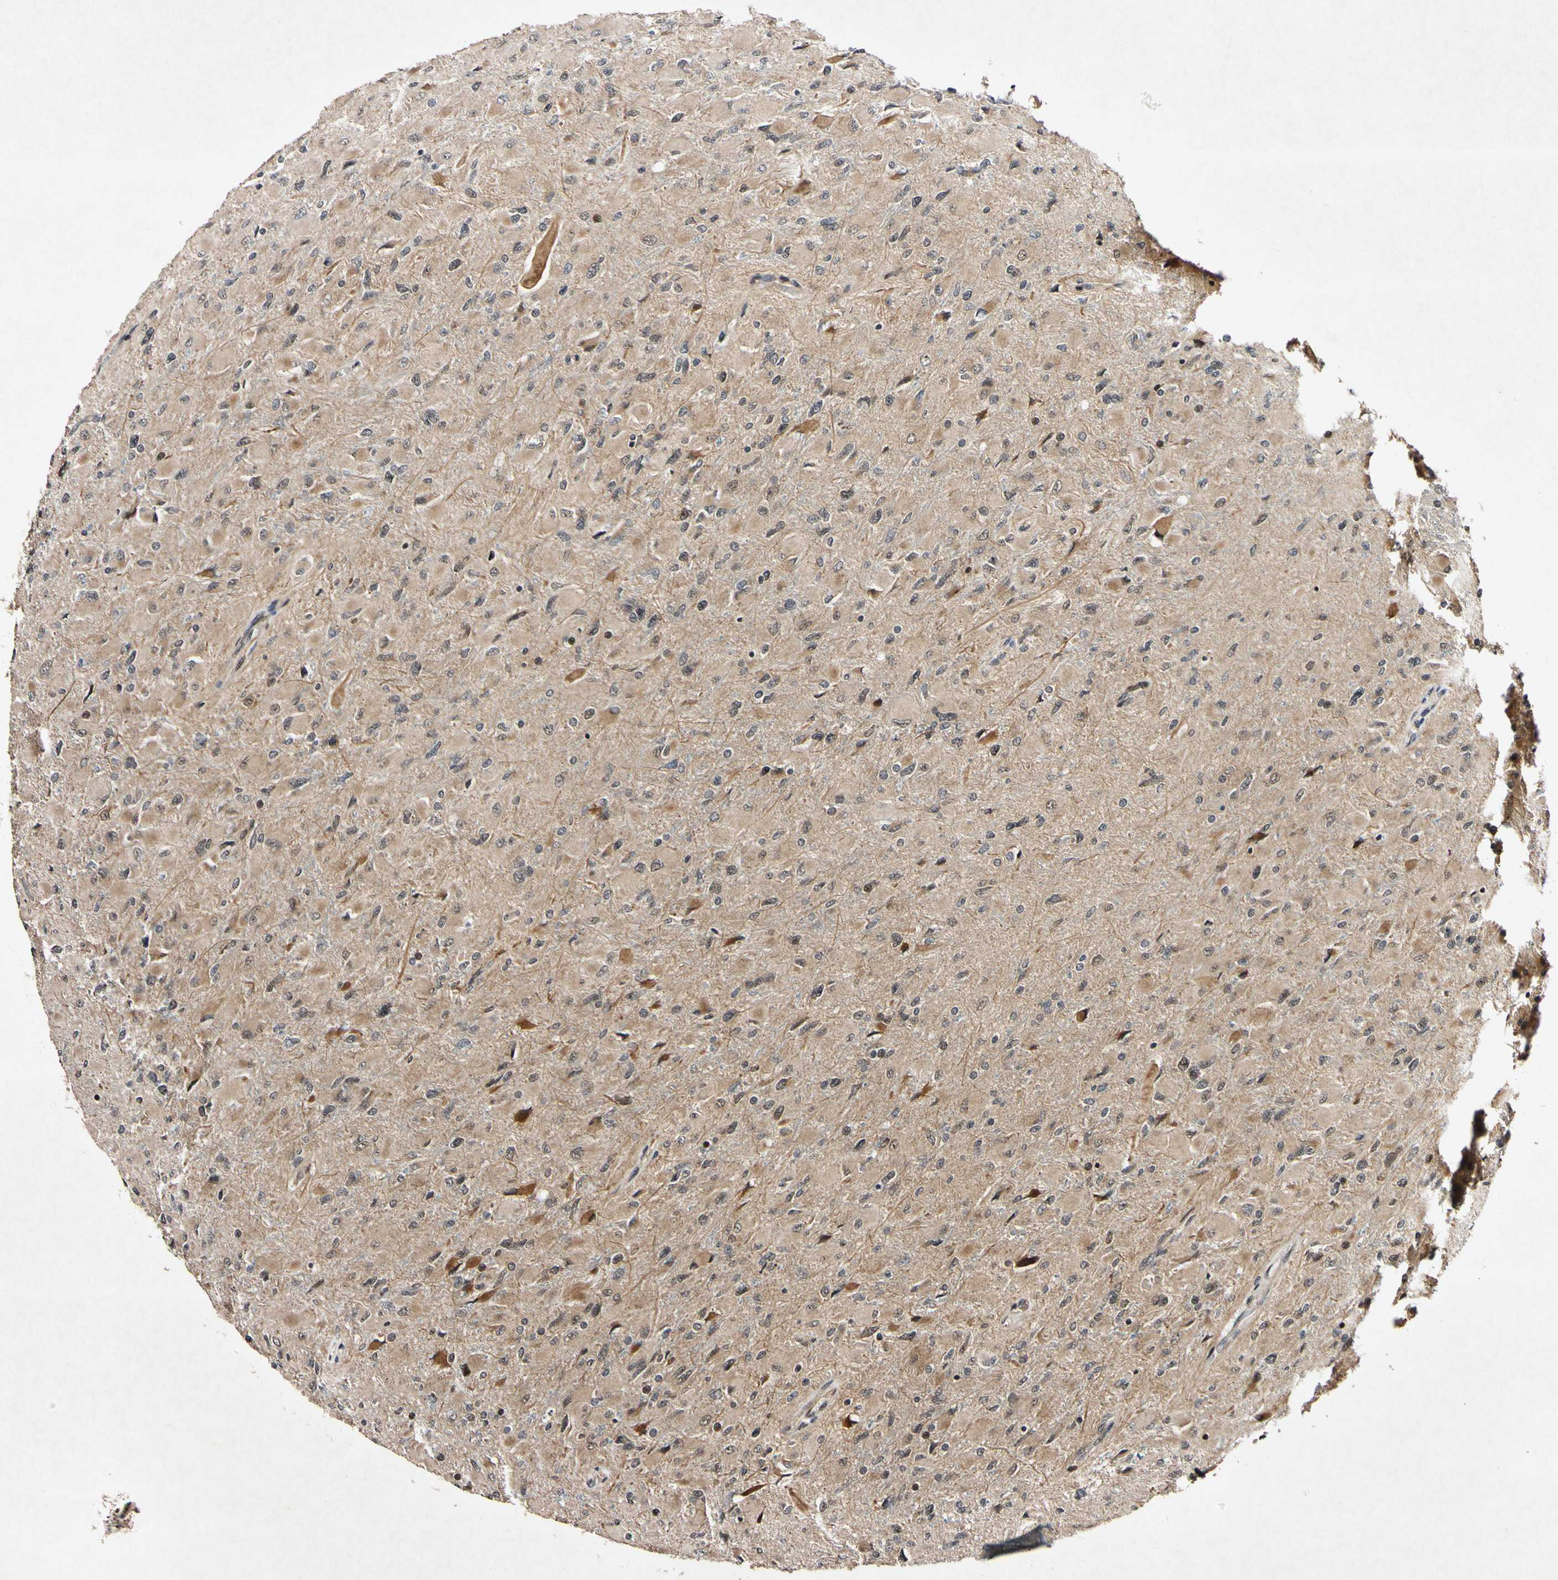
{"staining": {"intensity": "weak", "quantity": ">75%", "location": "cytoplasmic/membranous"}, "tissue": "glioma", "cell_type": "Tumor cells", "image_type": "cancer", "snomed": [{"axis": "morphology", "description": "Glioma, malignant, High grade"}, {"axis": "topography", "description": "Cerebral cortex"}], "caption": "Immunohistochemistry (IHC) photomicrograph of neoplastic tissue: malignant glioma (high-grade) stained using immunohistochemistry (IHC) displays low levels of weak protein expression localized specifically in the cytoplasmic/membranous of tumor cells, appearing as a cytoplasmic/membranous brown color.", "gene": "CSNK1E", "patient": {"sex": "female", "age": 36}}